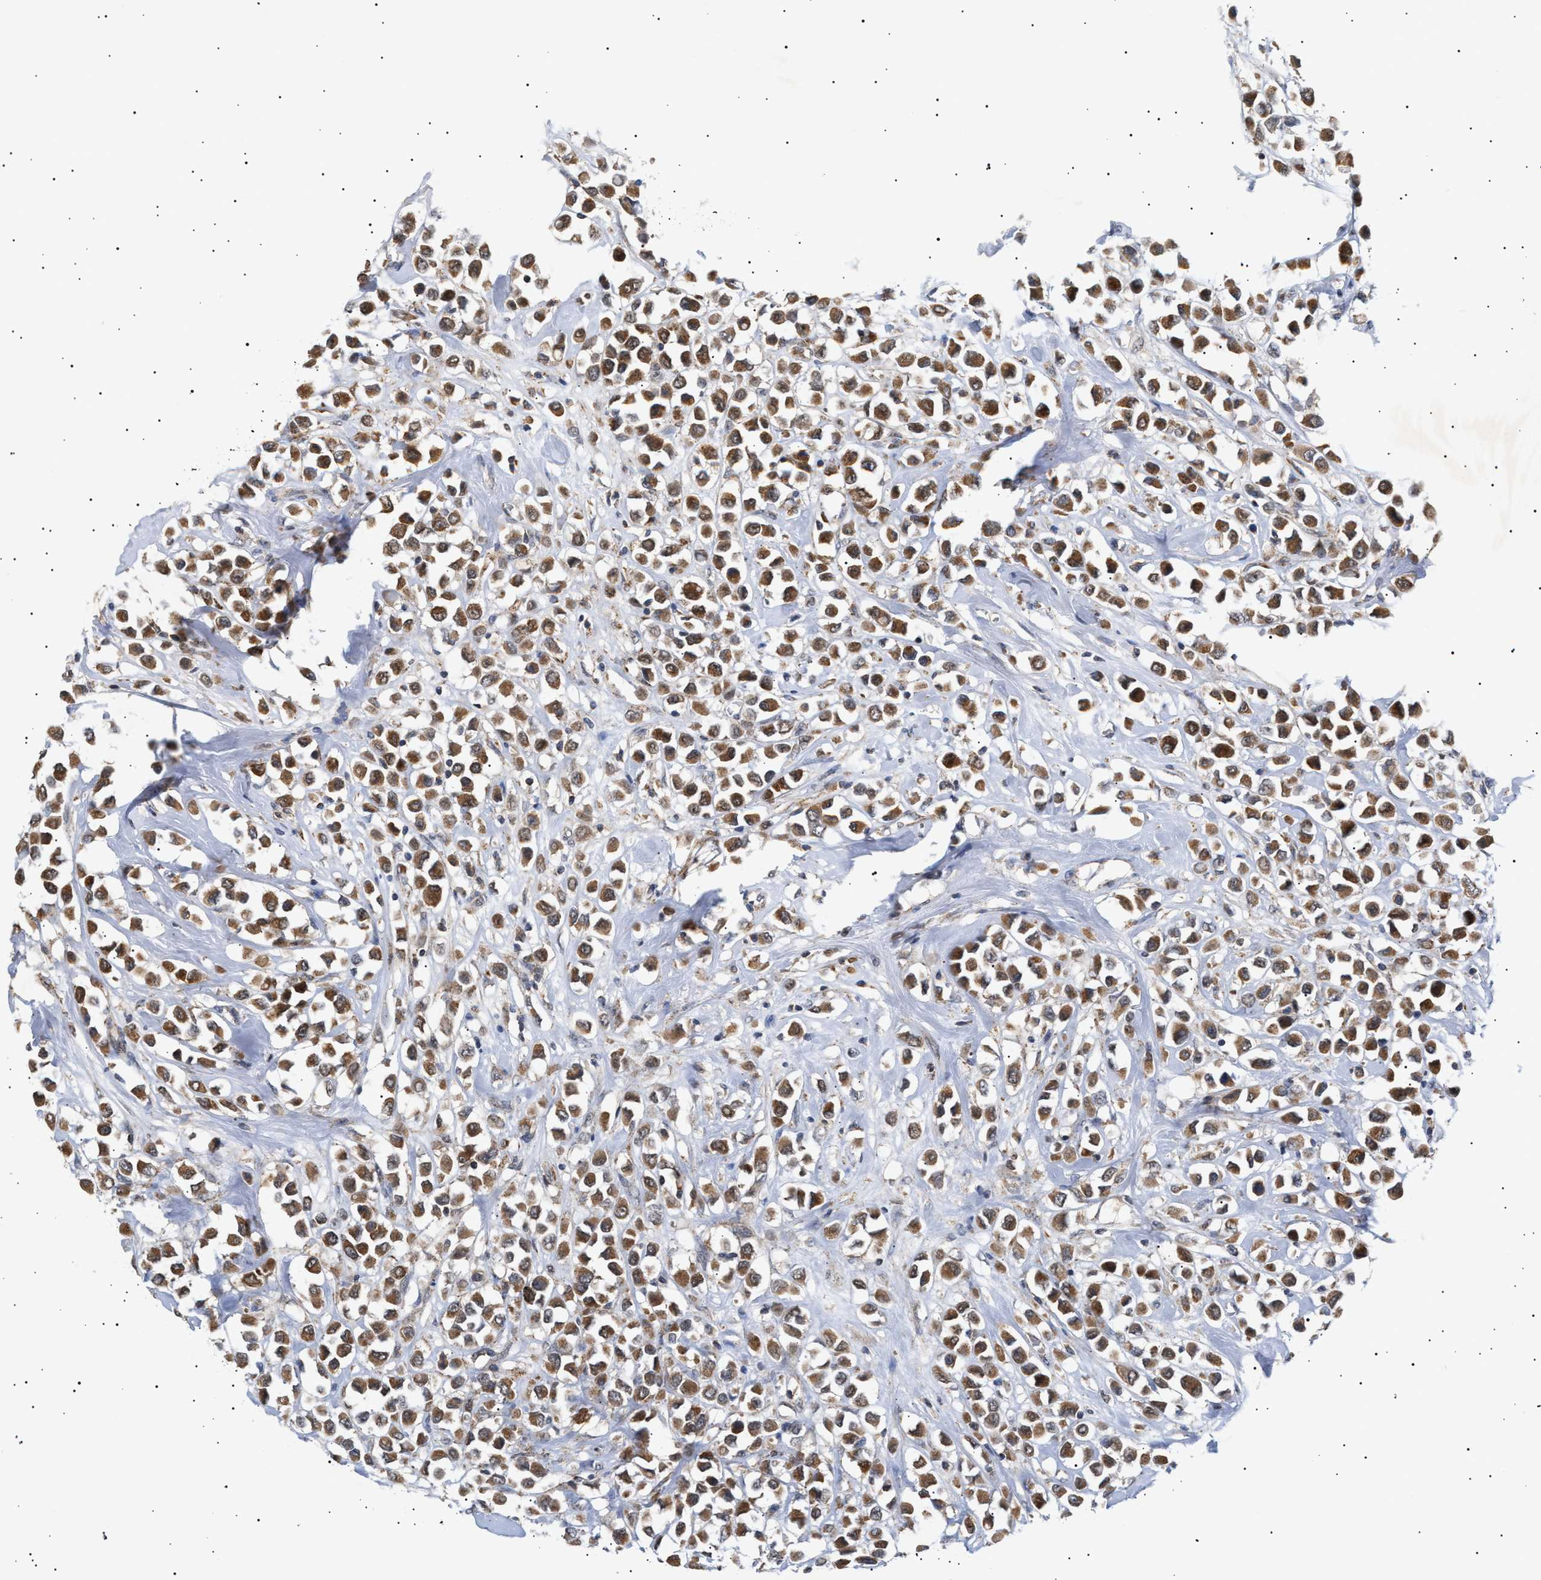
{"staining": {"intensity": "moderate", "quantity": ">75%", "location": "cytoplasmic/membranous"}, "tissue": "breast cancer", "cell_type": "Tumor cells", "image_type": "cancer", "snomed": [{"axis": "morphology", "description": "Duct carcinoma"}, {"axis": "topography", "description": "Breast"}], "caption": "A medium amount of moderate cytoplasmic/membranous positivity is present in approximately >75% of tumor cells in breast invasive ductal carcinoma tissue.", "gene": "SIRT5", "patient": {"sex": "female", "age": 61}}